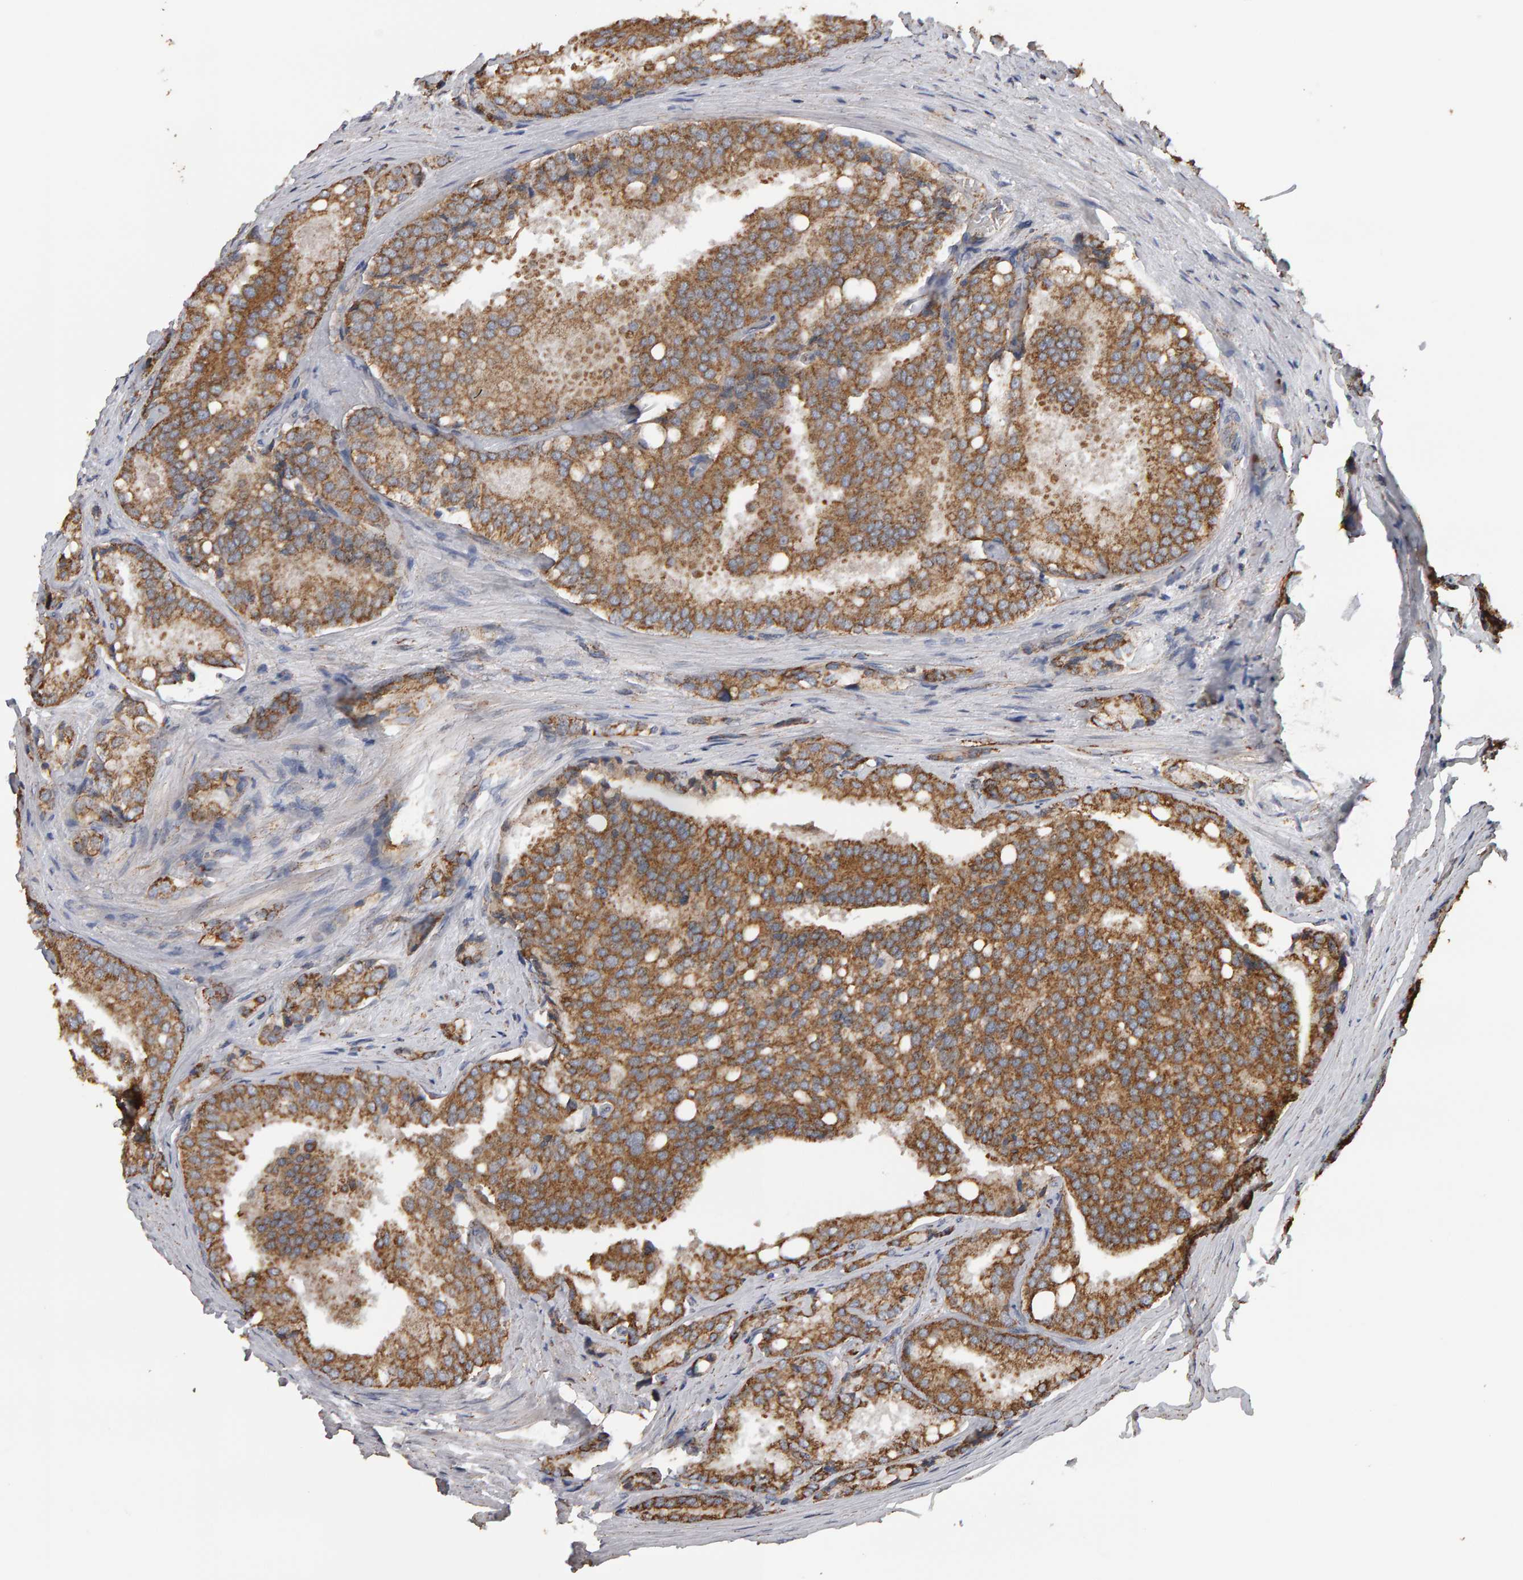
{"staining": {"intensity": "moderate", "quantity": ">75%", "location": "cytoplasmic/membranous"}, "tissue": "prostate cancer", "cell_type": "Tumor cells", "image_type": "cancer", "snomed": [{"axis": "morphology", "description": "Adenocarcinoma, High grade"}, {"axis": "topography", "description": "Prostate"}], "caption": "Immunohistochemical staining of human adenocarcinoma (high-grade) (prostate) demonstrates medium levels of moderate cytoplasmic/membranous staining in approximately >75% of tumor cells.", "gene": "TOM1L1", "patient": {"sex": "male", "age": 50}}